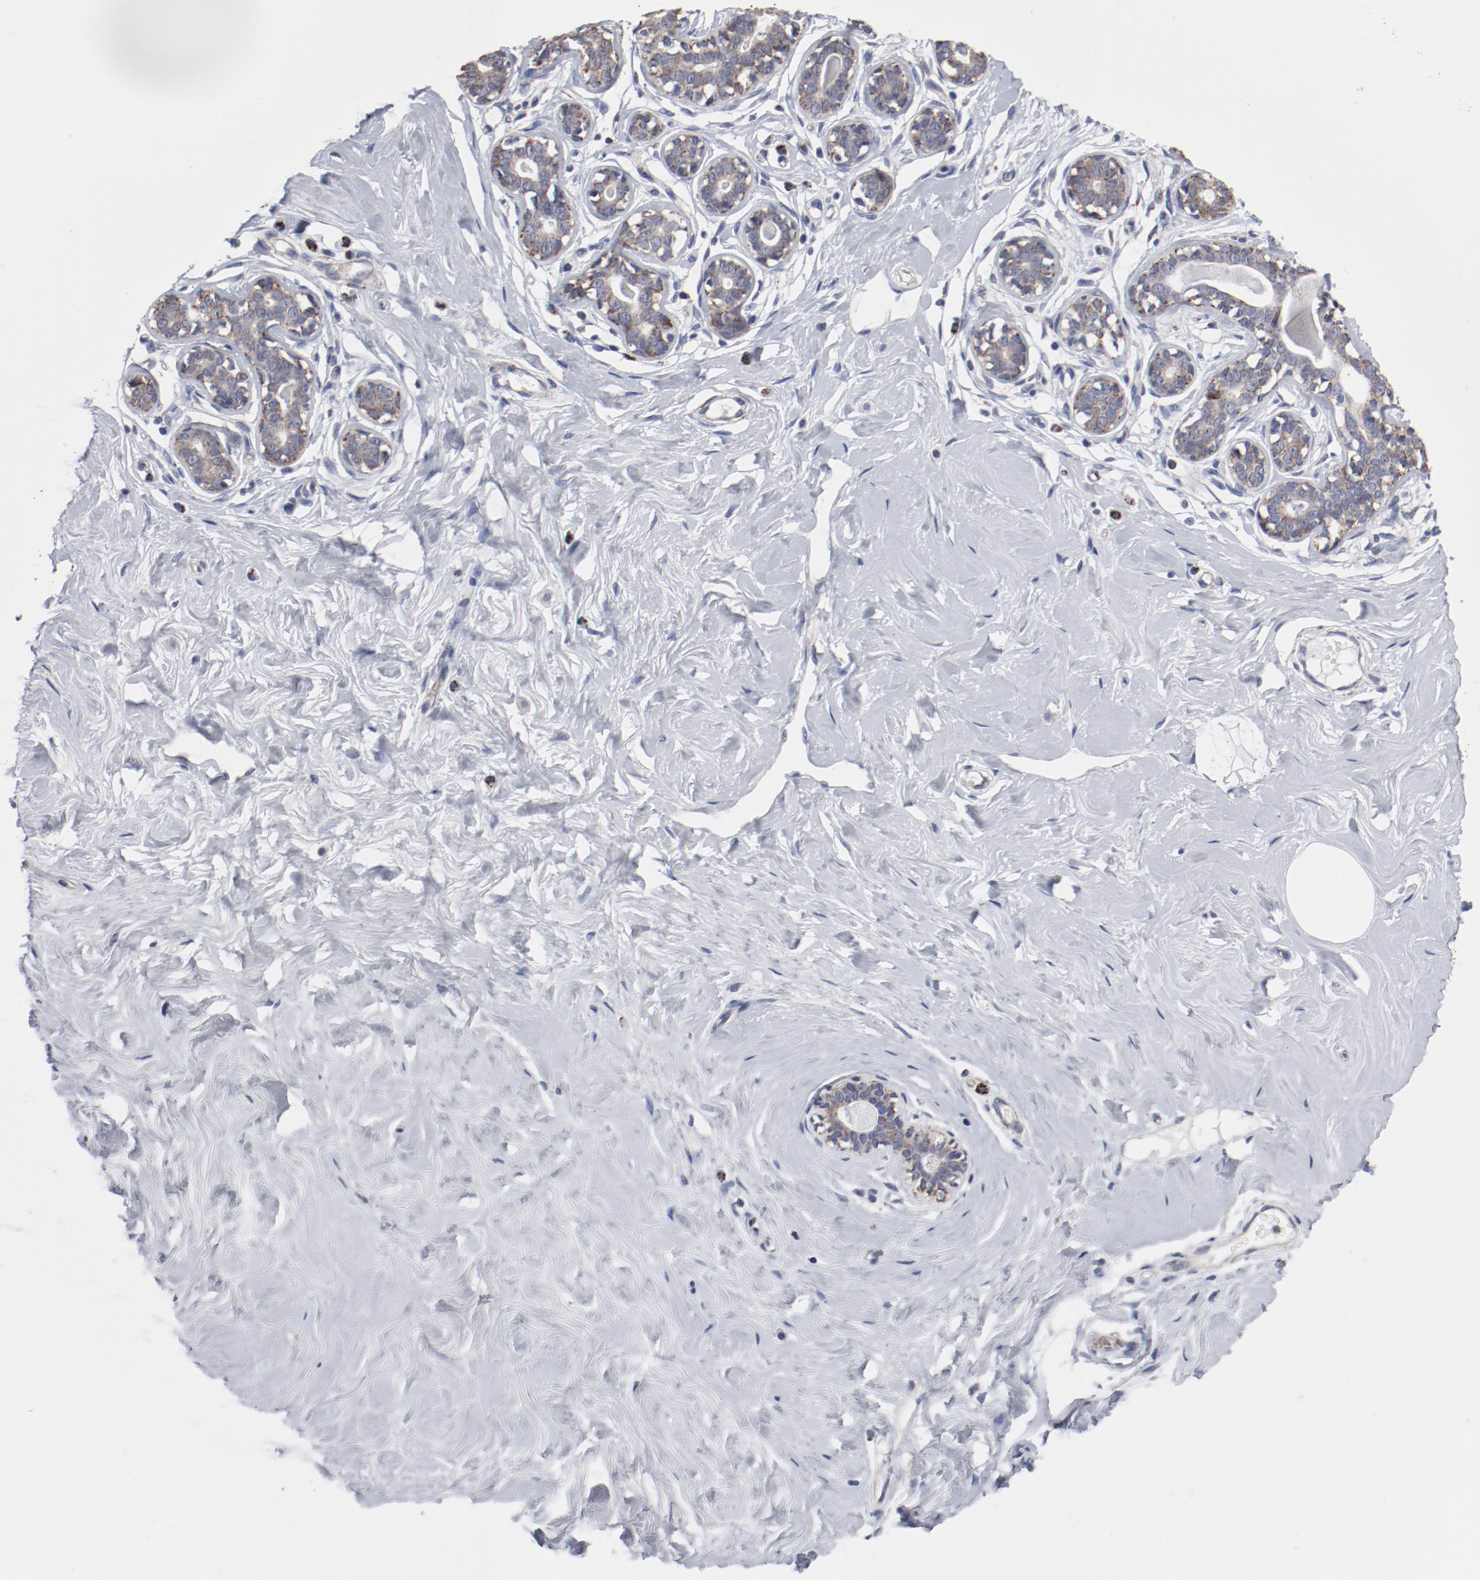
{"staining": {"intensity": "negative", "quantity": "none", "location": "none"}, "tissue": "breast", "cell_type": "Adipocytes", "image_type": "normal", "snomed": [{"axis": "morphology", "description": "Normal tissue, NOS"}, {"axis": "topography", "description": "Breast"}], "caption": "This is an immunohistochemistry (IHC) image of benign breast. There is no staining in adipocytes.", "gene": "NDUFV2", "patient": {"sex": "female", "age": 23}}